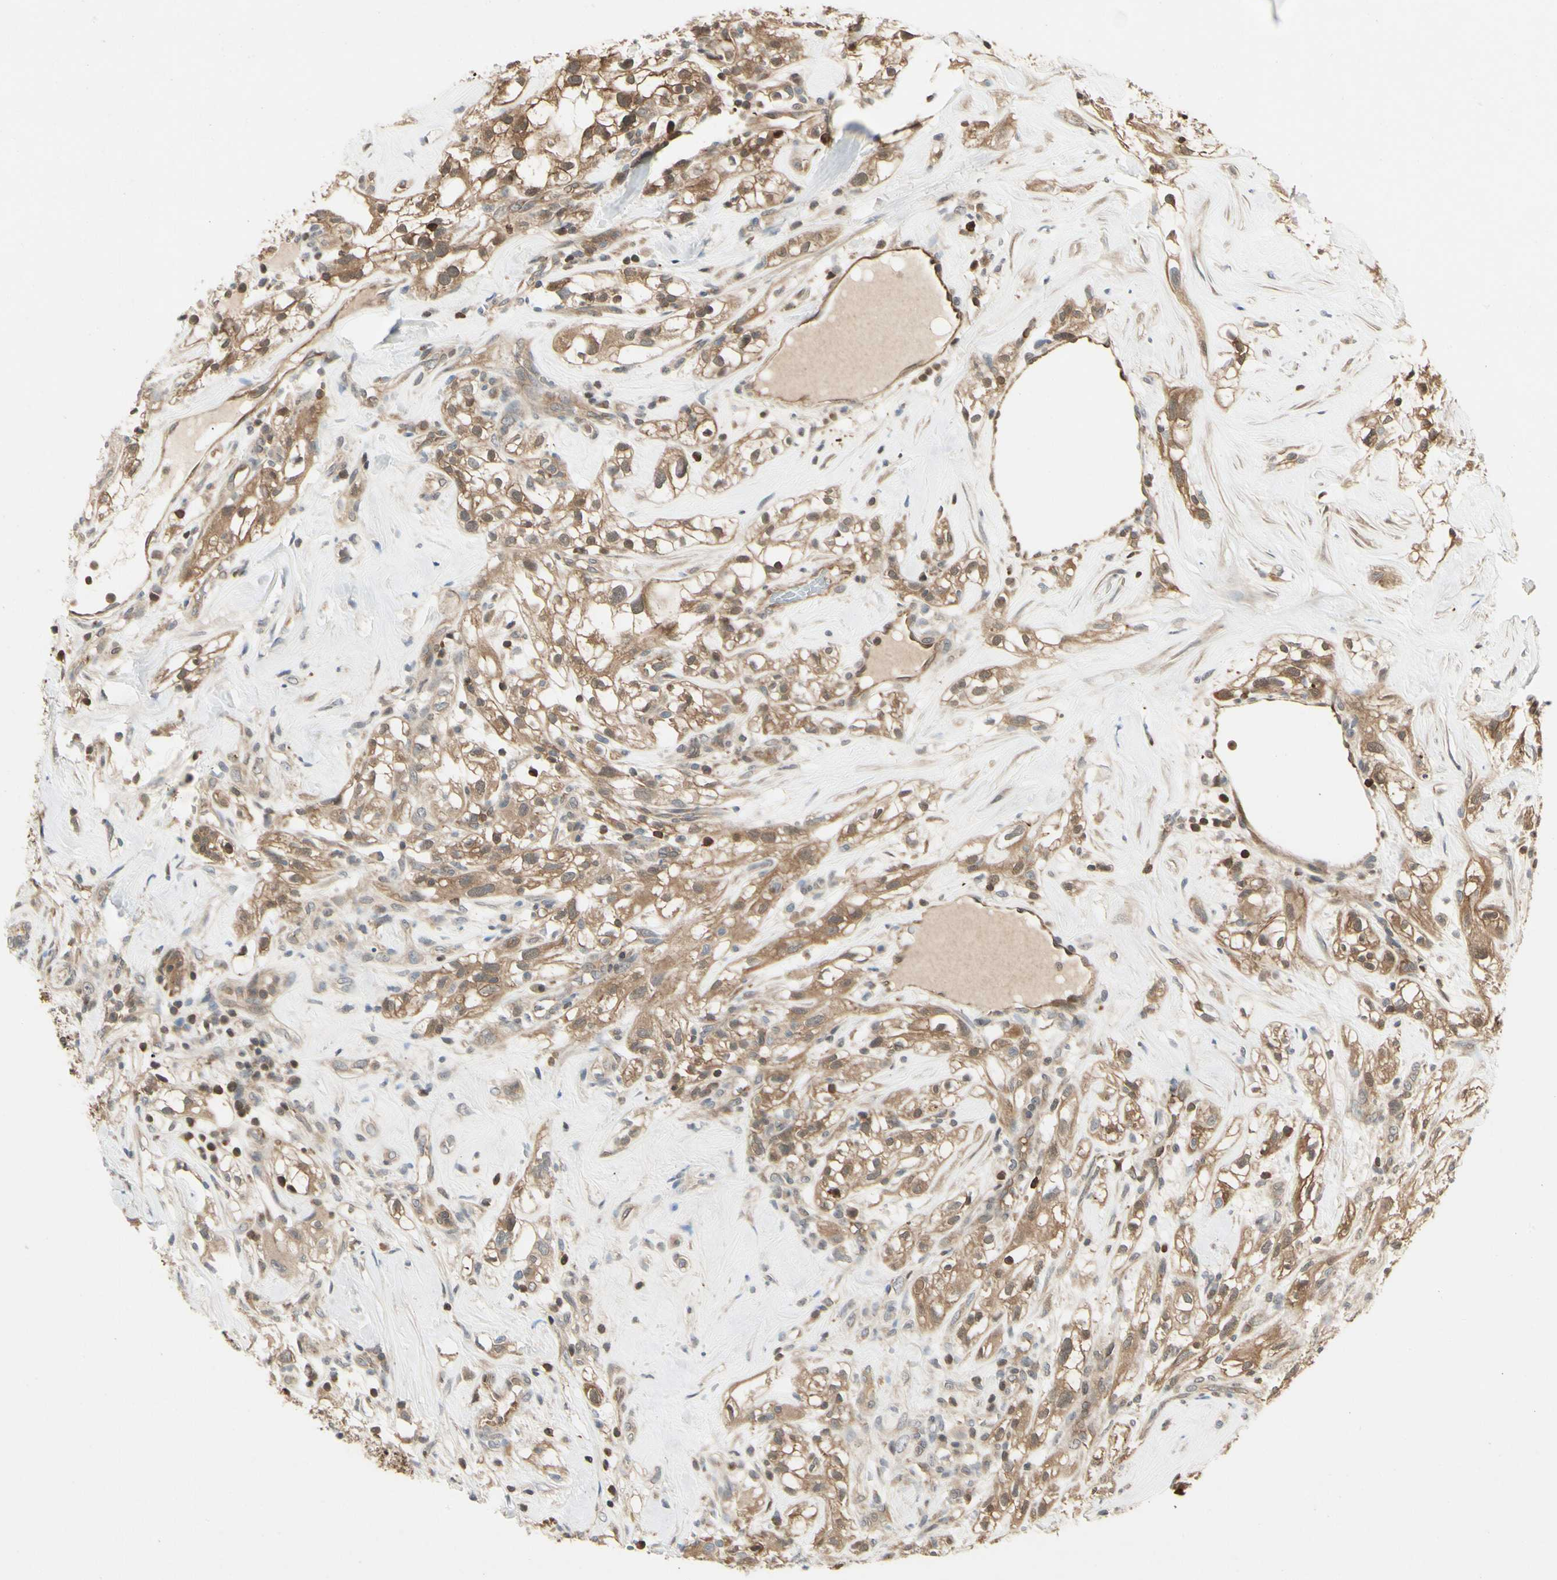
{"staining": {"intensity": "moderate", "quantity": ">75%", "location": "cytoplasmic/membranous"}, "tissue": "renal cancer", "cell_type": "Tumor cells", "image_type": "cancer", "snomed": [{"axis": "morphology", "description": "Adenocarcinoma, NOS"}, {"axis": "topography", "description": "Kidney"}], "caption": "Human adenocarcinoma (renal) stained with a protein marker exhibits moderate staining in tumor cells.", "gene": "YWHAQ", "patient": {"sex": "female", "age": 60}}